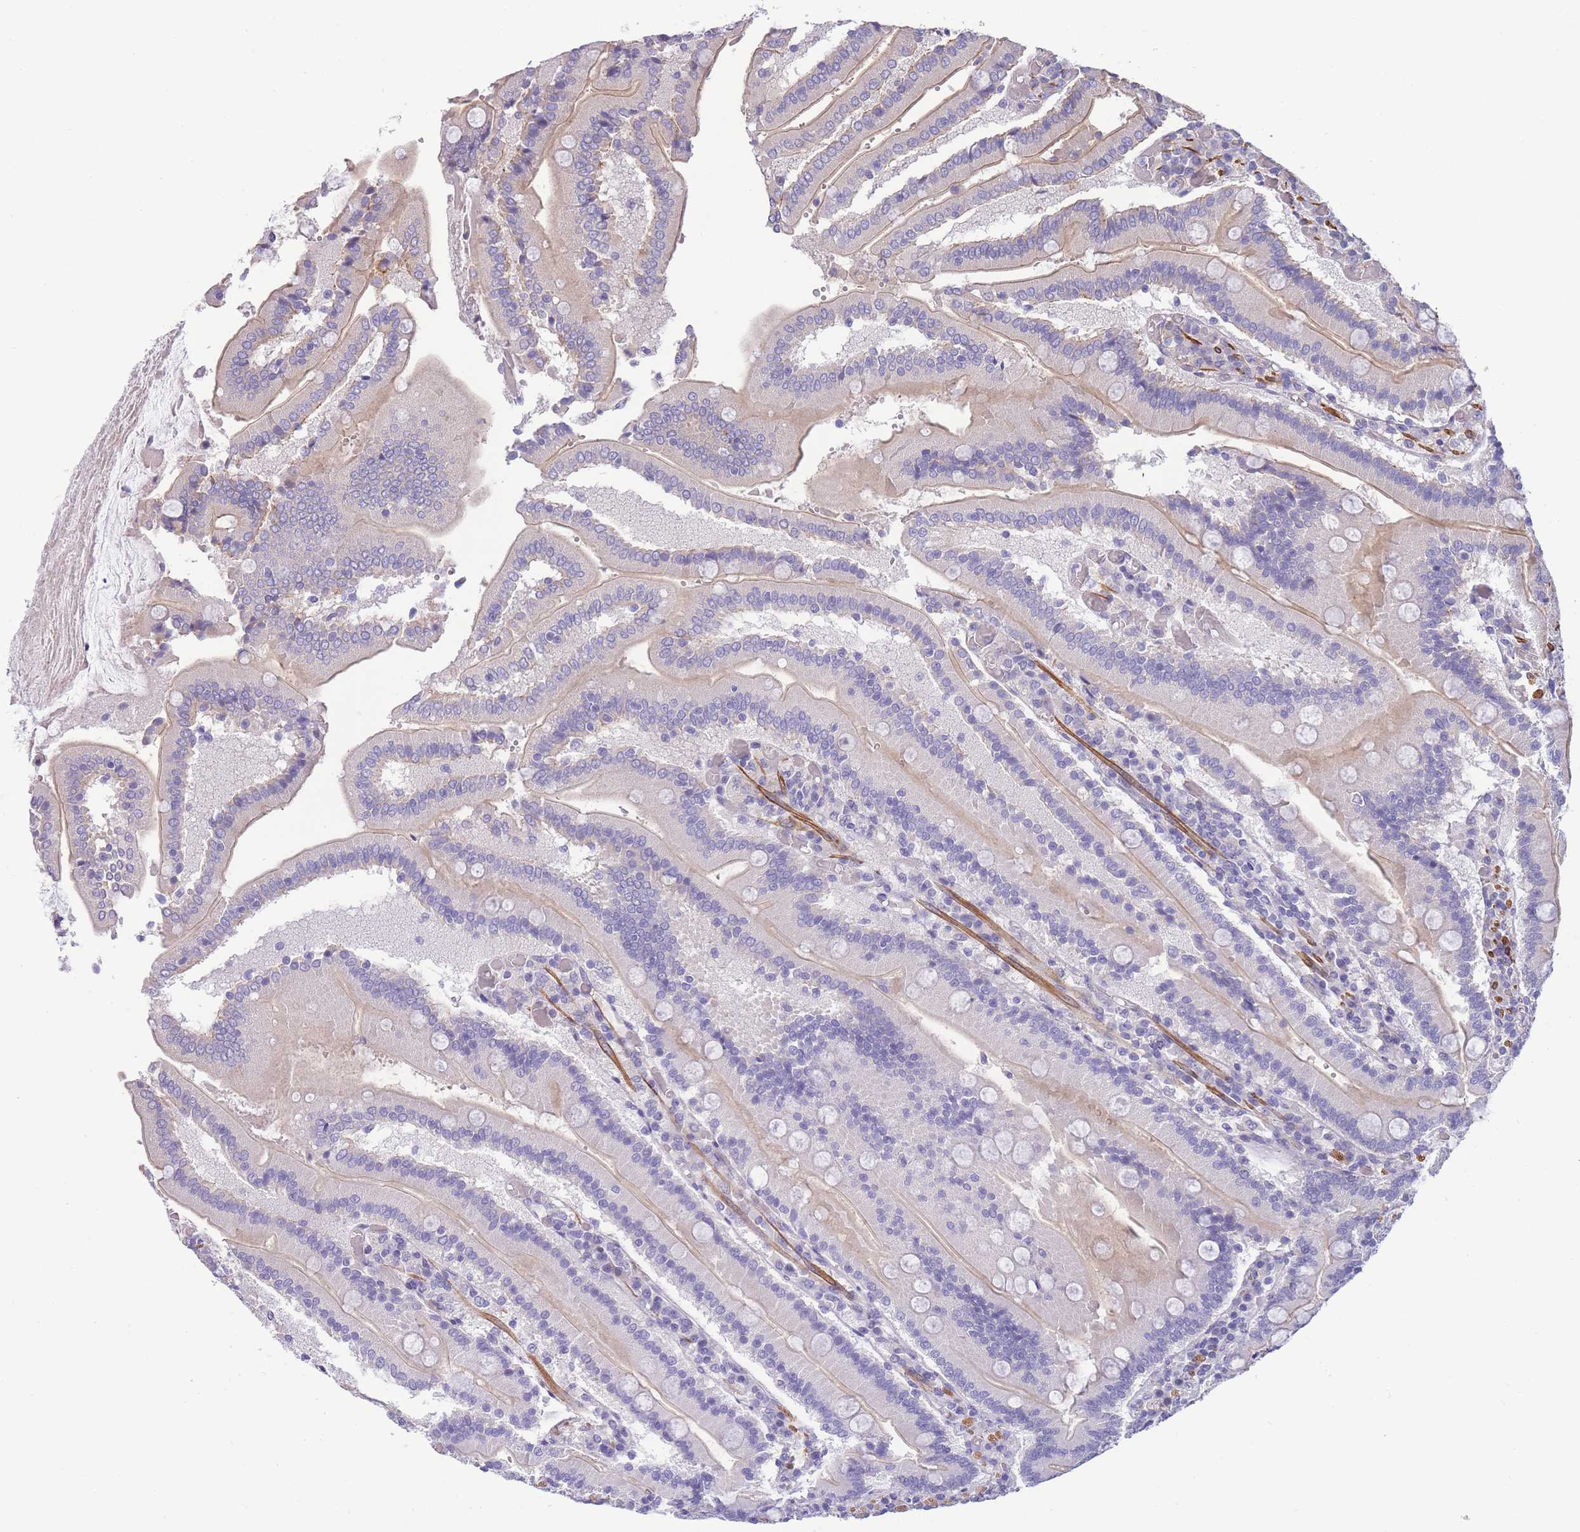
{"staining": {"intensity": "weak", "quantity": "25%-75%", "location": "cytoplasmic/membranous"}, "tissue": "duodenum", "cell_type": "Glandular cells", "image_type": "normal", "snomed": [{"axis": "morphology", "description": "Normal tissue, NOS"}, {"axis": "topography", "description": "Duodenum"}], "caption": "Weak cytoplasmic/membranous protein staining is identified in approximately 25%-75% of glandular cells in duodenum. (Brightfield microscopy of DAB IHC at high magnification).", "gene": "FAM124A", "patient": {"sex": "female", "age": 62}}